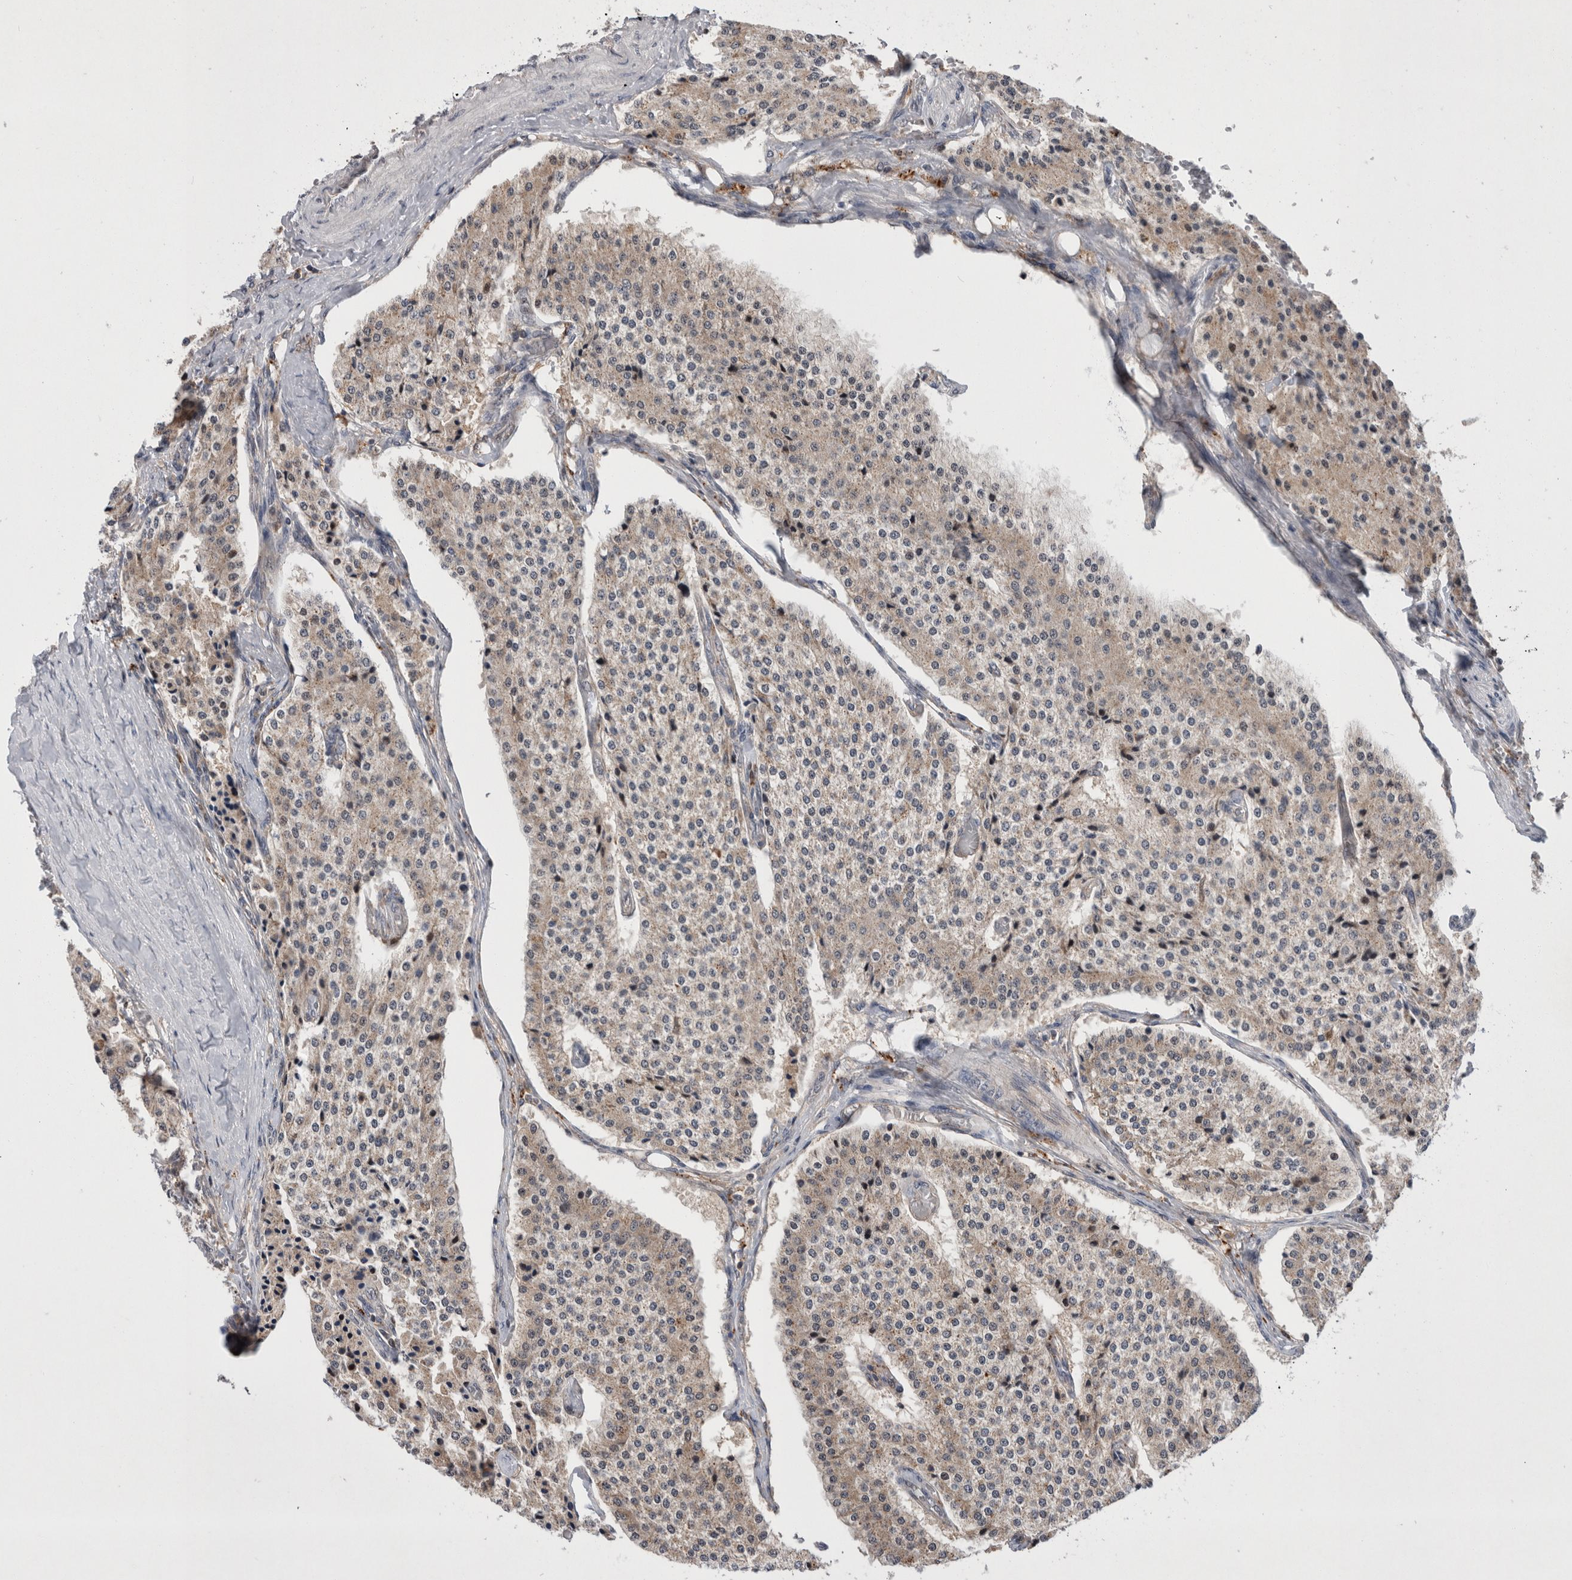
{"staining": {"intensity": "weak", "quantity": "25%-75%", "location": "cytoplasmic/membranous"}, "tissue": "carcinoid", "cell_type": "Tumor cells", "image_type": "cancer", "snomed": [{"axis": "morphology", "description": "Carcinoid, malignant, NOS"}, {"axis": "topography", "description": "Colon"}], "caption": "The micrograph demonstrates immunohistochemical staining of carcinoid. There is weak cytoplasmic/membranous expression is present in approximately 25%-75% of tumor cells. The staining was performed using DAB (3,3'-diaminobenzidine) to visualize the protein expression in brown, while the nuclei were stained in blue with hematoxylin (Magnification: 20x).", "gene": "MRPL37", "patient": {"sex": "female", "age": 52}}